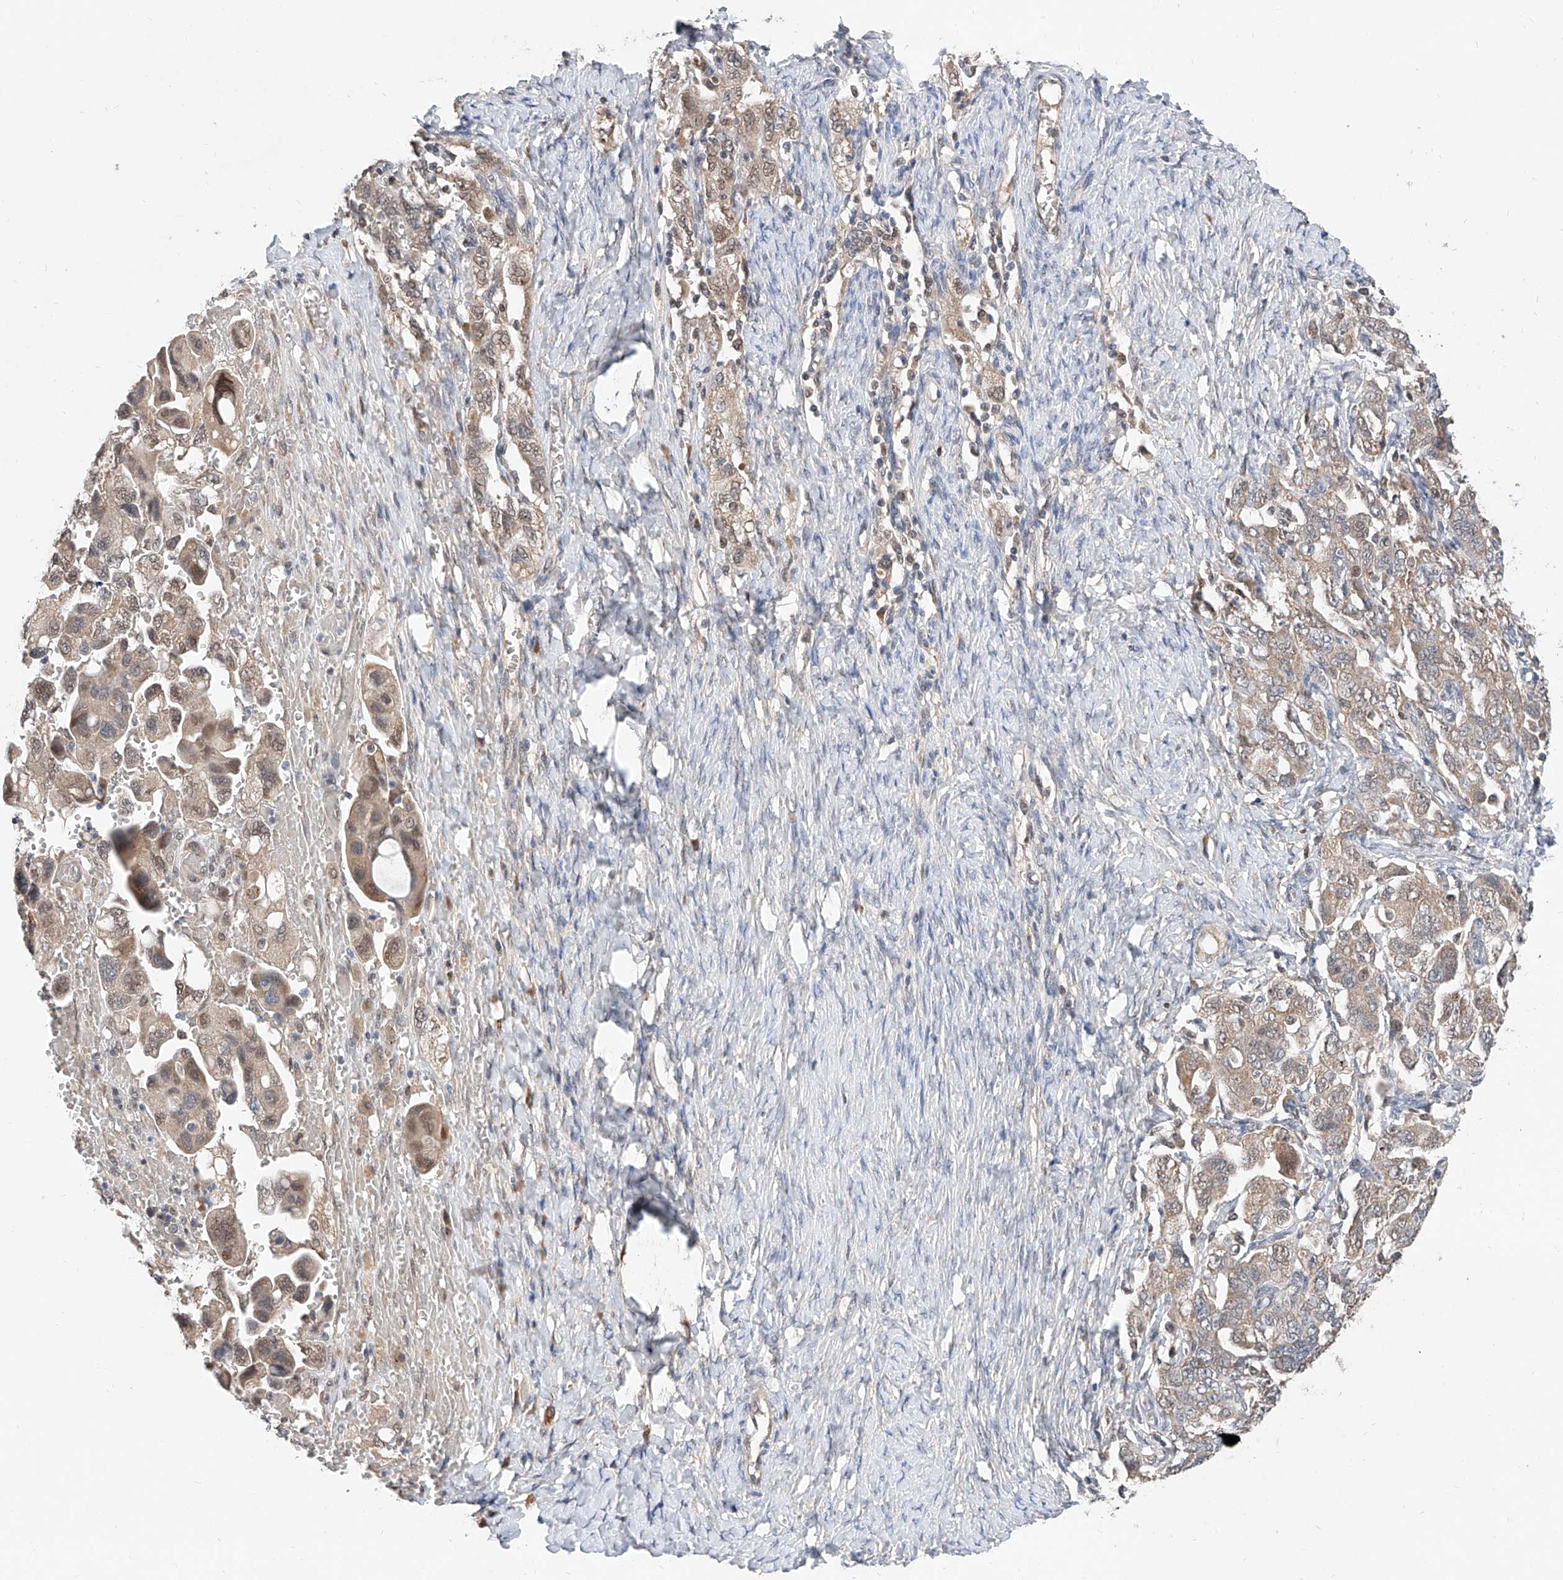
{"staining": {"intensity": "weak", "quantity": "25%-75%", "location": "cytoplasmic/membranous"}, "tissue": "ovarian cancer", "cell_type": "Tumor cells", "image_type": "cancer", "snomed": [{"axis": "morphology", "description": "Carcinoma, NOS"}, {"axis": "morphology", "description": "Cystadenocarcinoma, serous, NOS"}, {"axis": "topography", "description": "Ovary"}], "caption": "Immunohistochemistry micrograph of human carcinoma (ovarian) stained for a protein (brown), which shows low levels of weak cytoplasmic/membranous staining in approximately 25%-75% of tumor cells.", "gene": "CARMIL3", "patient": {"sex": "female", "age": 69}}